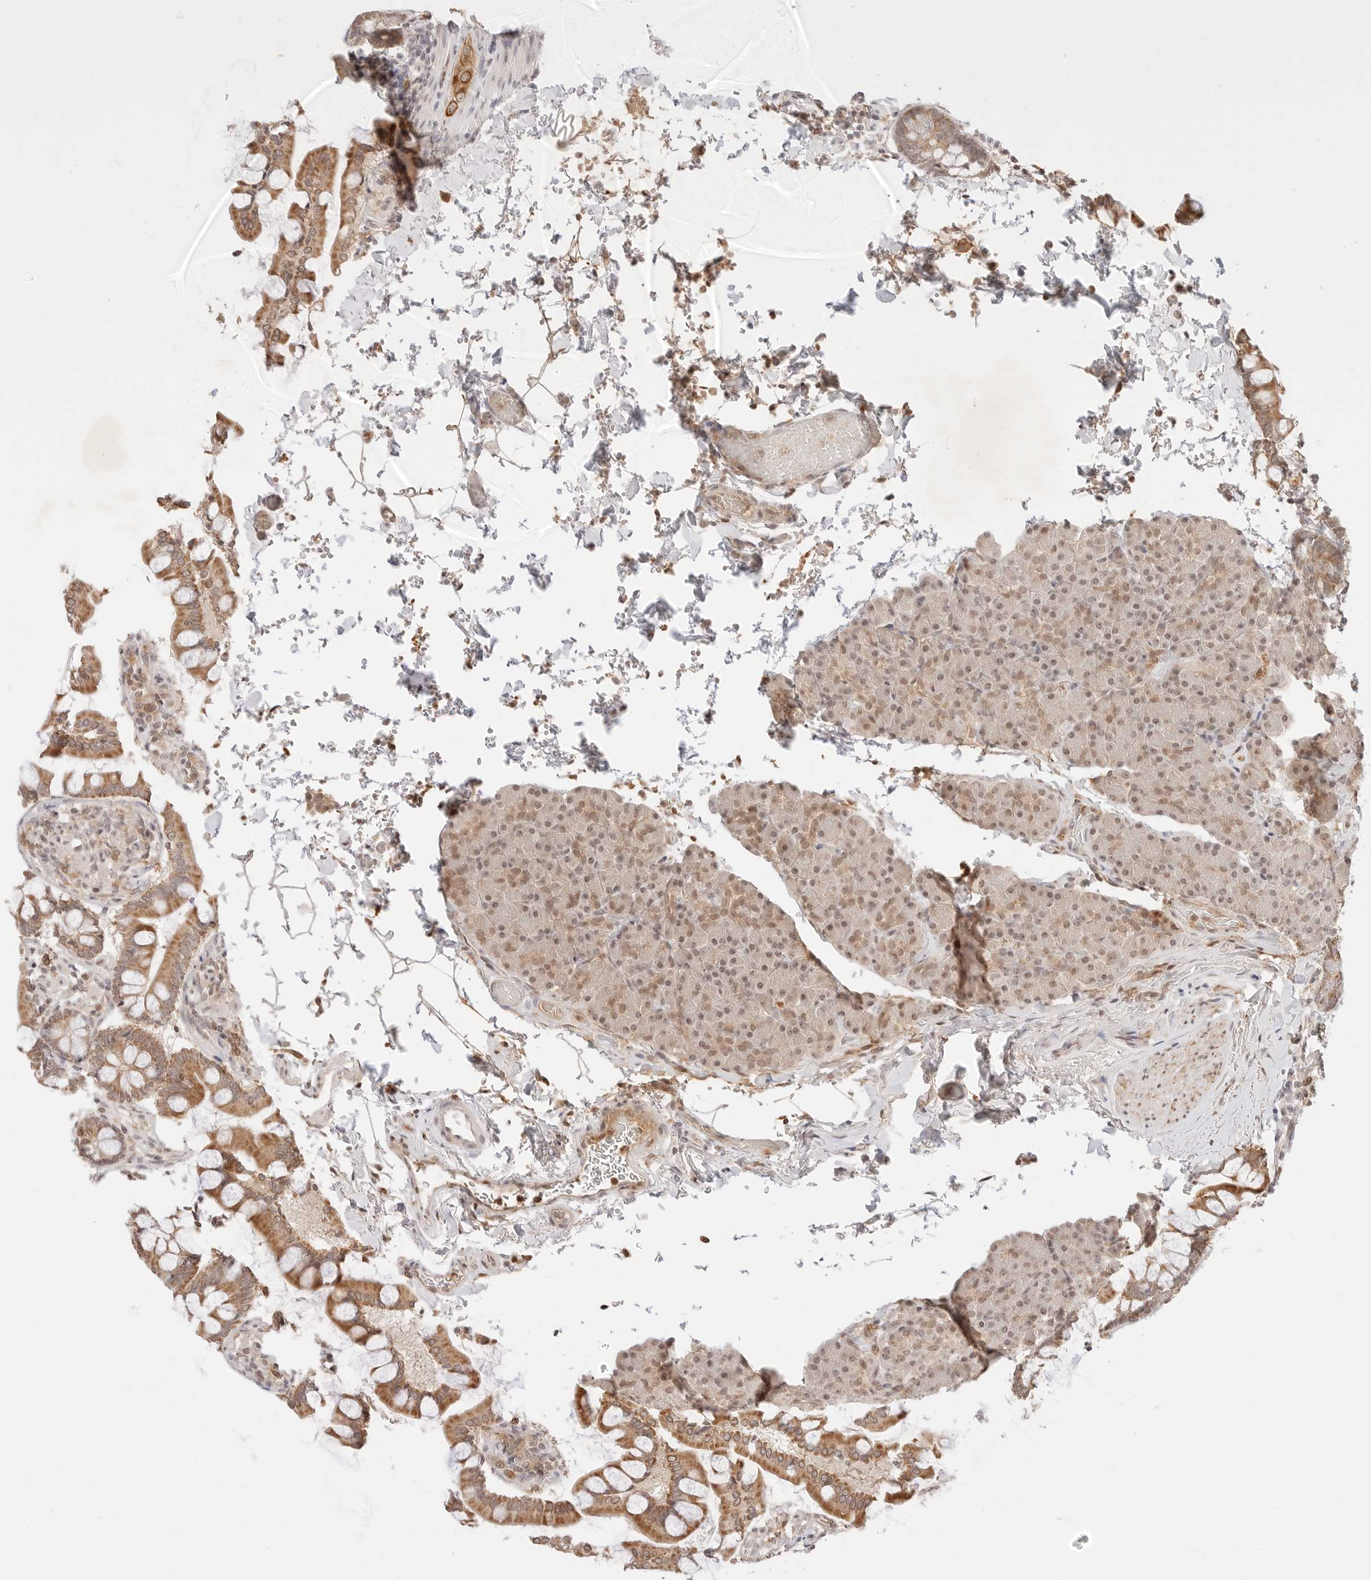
{"staining": {"intensity": "moderate", "quantity": ">75%", "location": "cytoplasmic/membranous,nuclear"}, "tissue": "pancreas", "cell_type": "Exocrine glandular cells", "image_type": "normal", "snomed": [{"axis": "morphology", "description": "Normal tissue, NOS"}, {"axis": "topography", "description": "Pancreas"}], "caption": "An immunohistochemistry (IHC) photomicrograph of normal tissue is shown. Protein staining in brown highlights moderate cytoplasmic/membranous,nuclear positivity in pancreas within exocrine glandular cells.", "gene": "RPS6KL1", "patient": {"sex": "female", "age": 43}}